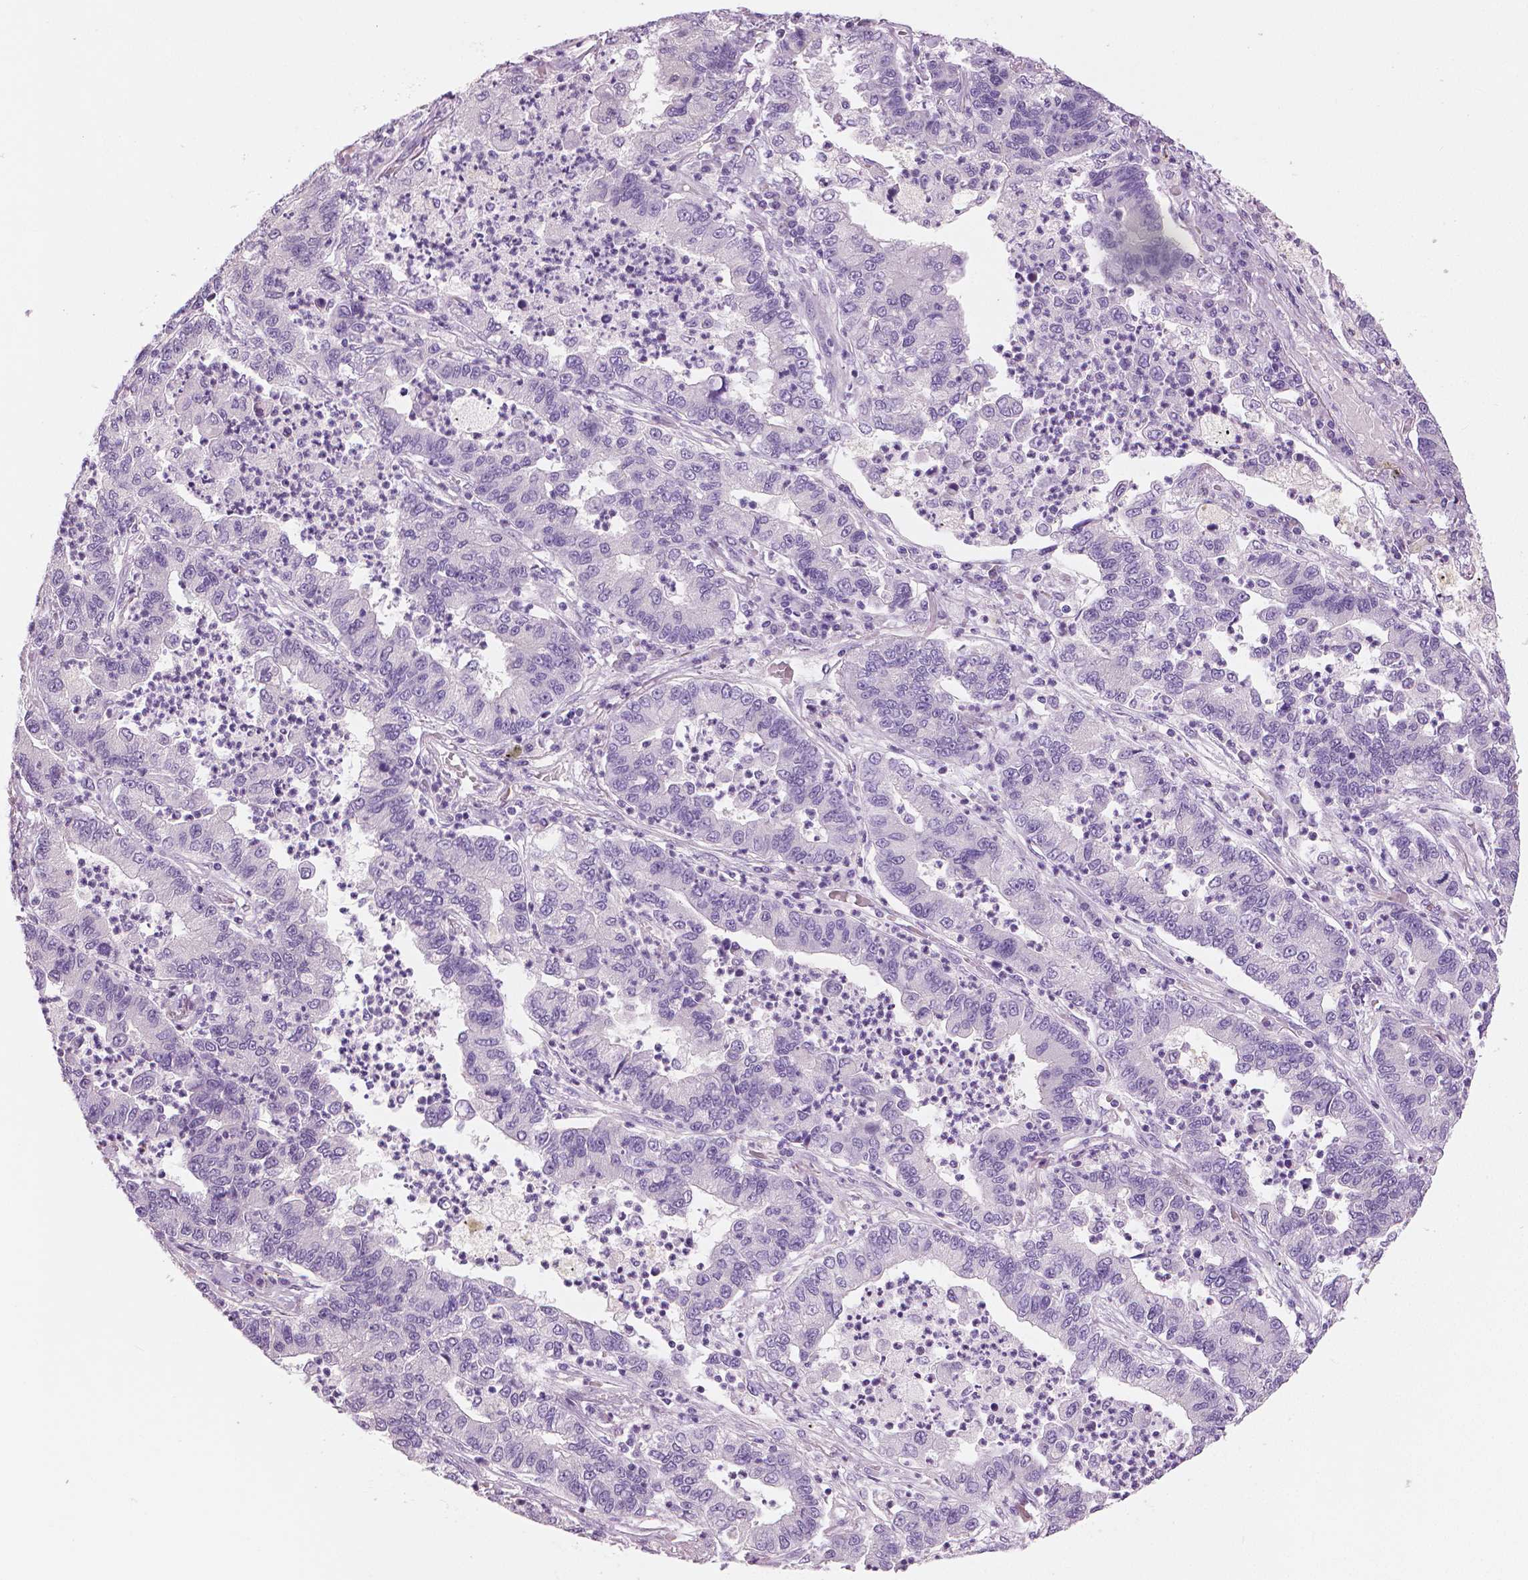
{"staining": {"intensity": "negative", "quantity": "none", "location": "none"}, "tissue": "lung cancer", "cell_type": "Tumor cells", "image_type": "cancer", "snomed": [{"axis": "morphology", "description": "Adenocarcinoma, NOS"}, {"axis": "topography", "description": "Lung"}], "caption": "High power microscopy micrograph of an IHC histopathology image of lung adenocarcinoma, revealing no significant staining in tumor cells.", "gene": "SLC24A1", "patient": {"sex": "female", "age": 57}}